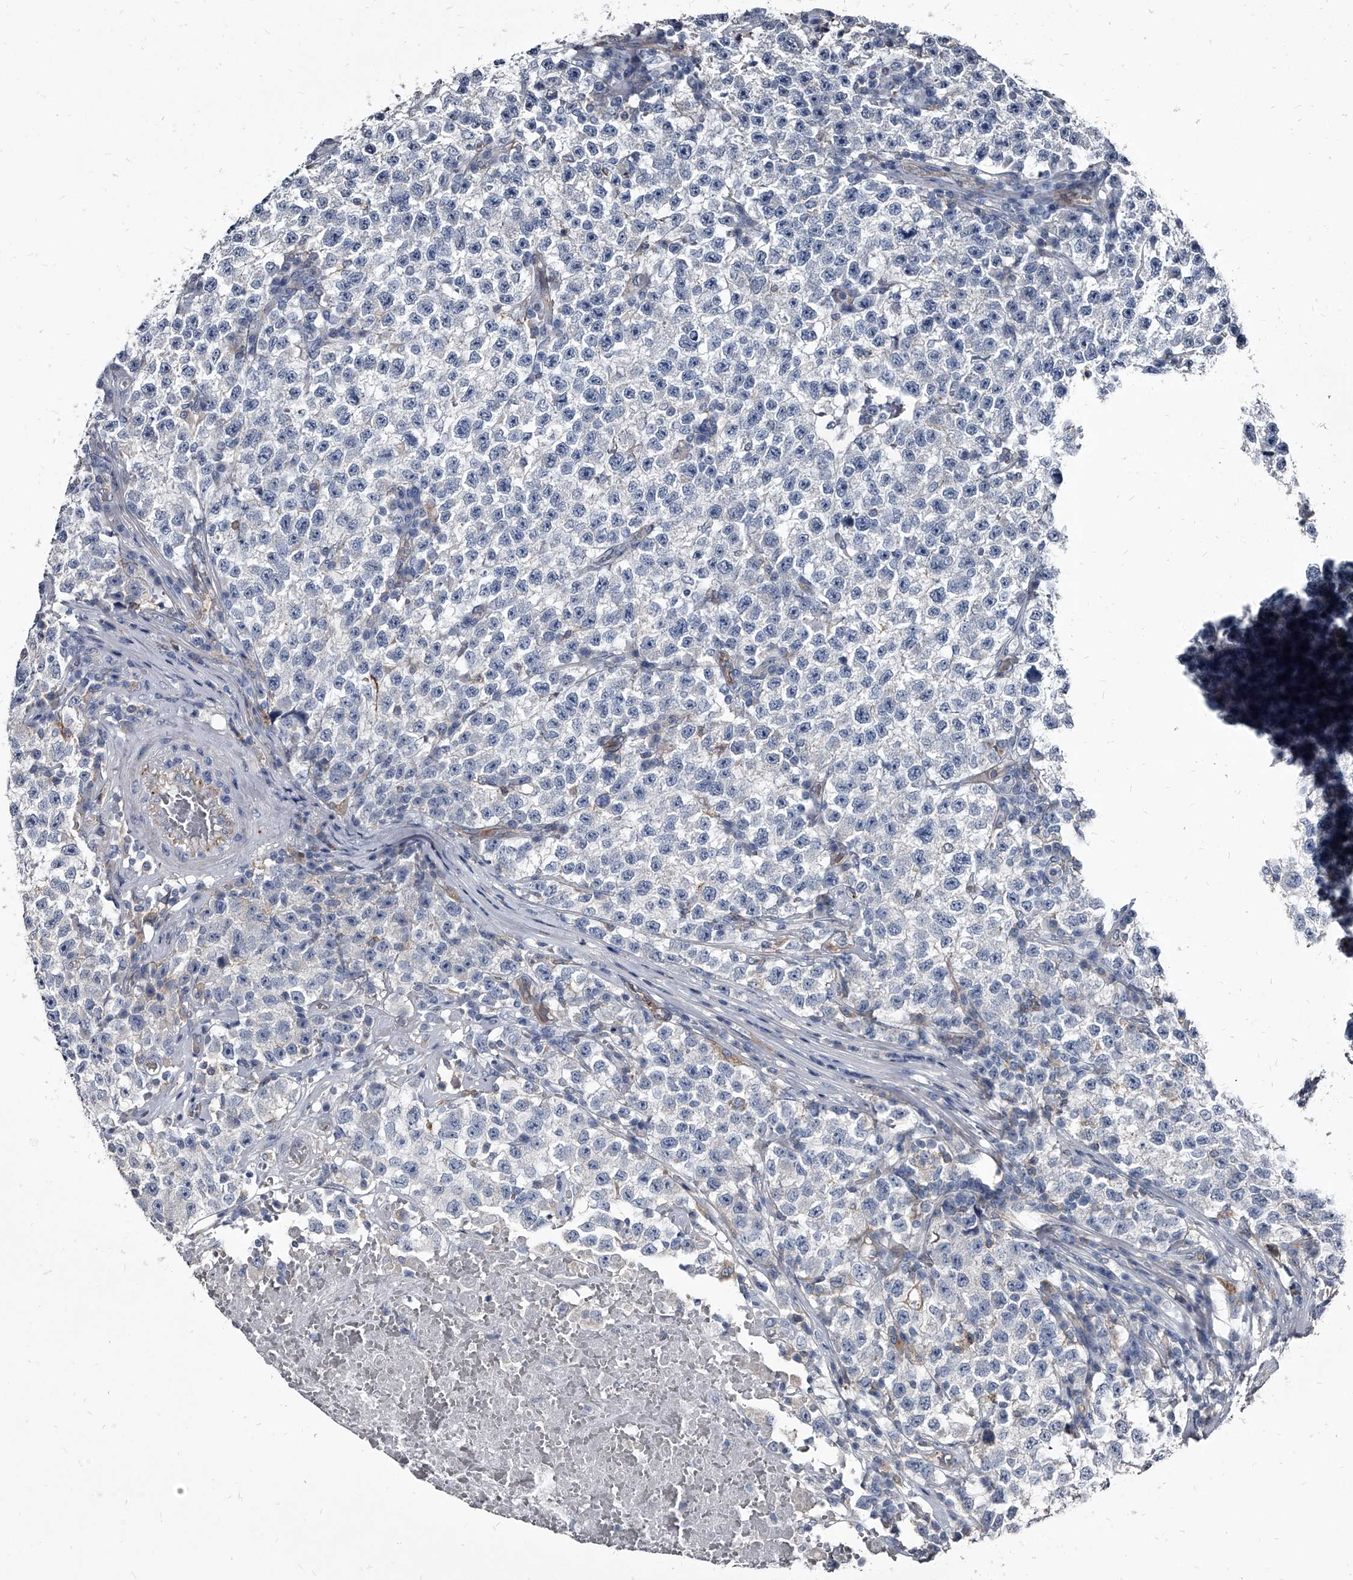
{"staining": {"intensity": "negative", "quantity": "none", "location": "none"}, "tissue": "testis cancer", "cell_type": "Tumor cells", "image_type": "cancer", "snomed": [{"axis": "morphology", "description": "Seminoma, NOS"}, {"axis": "topography", "description": "Testis"}], "caption": "The image shows no staining of tumor cells in testis seminoma.", "gene": "PGLYRP3", "patient": {"sex": "male", "age": 22}}